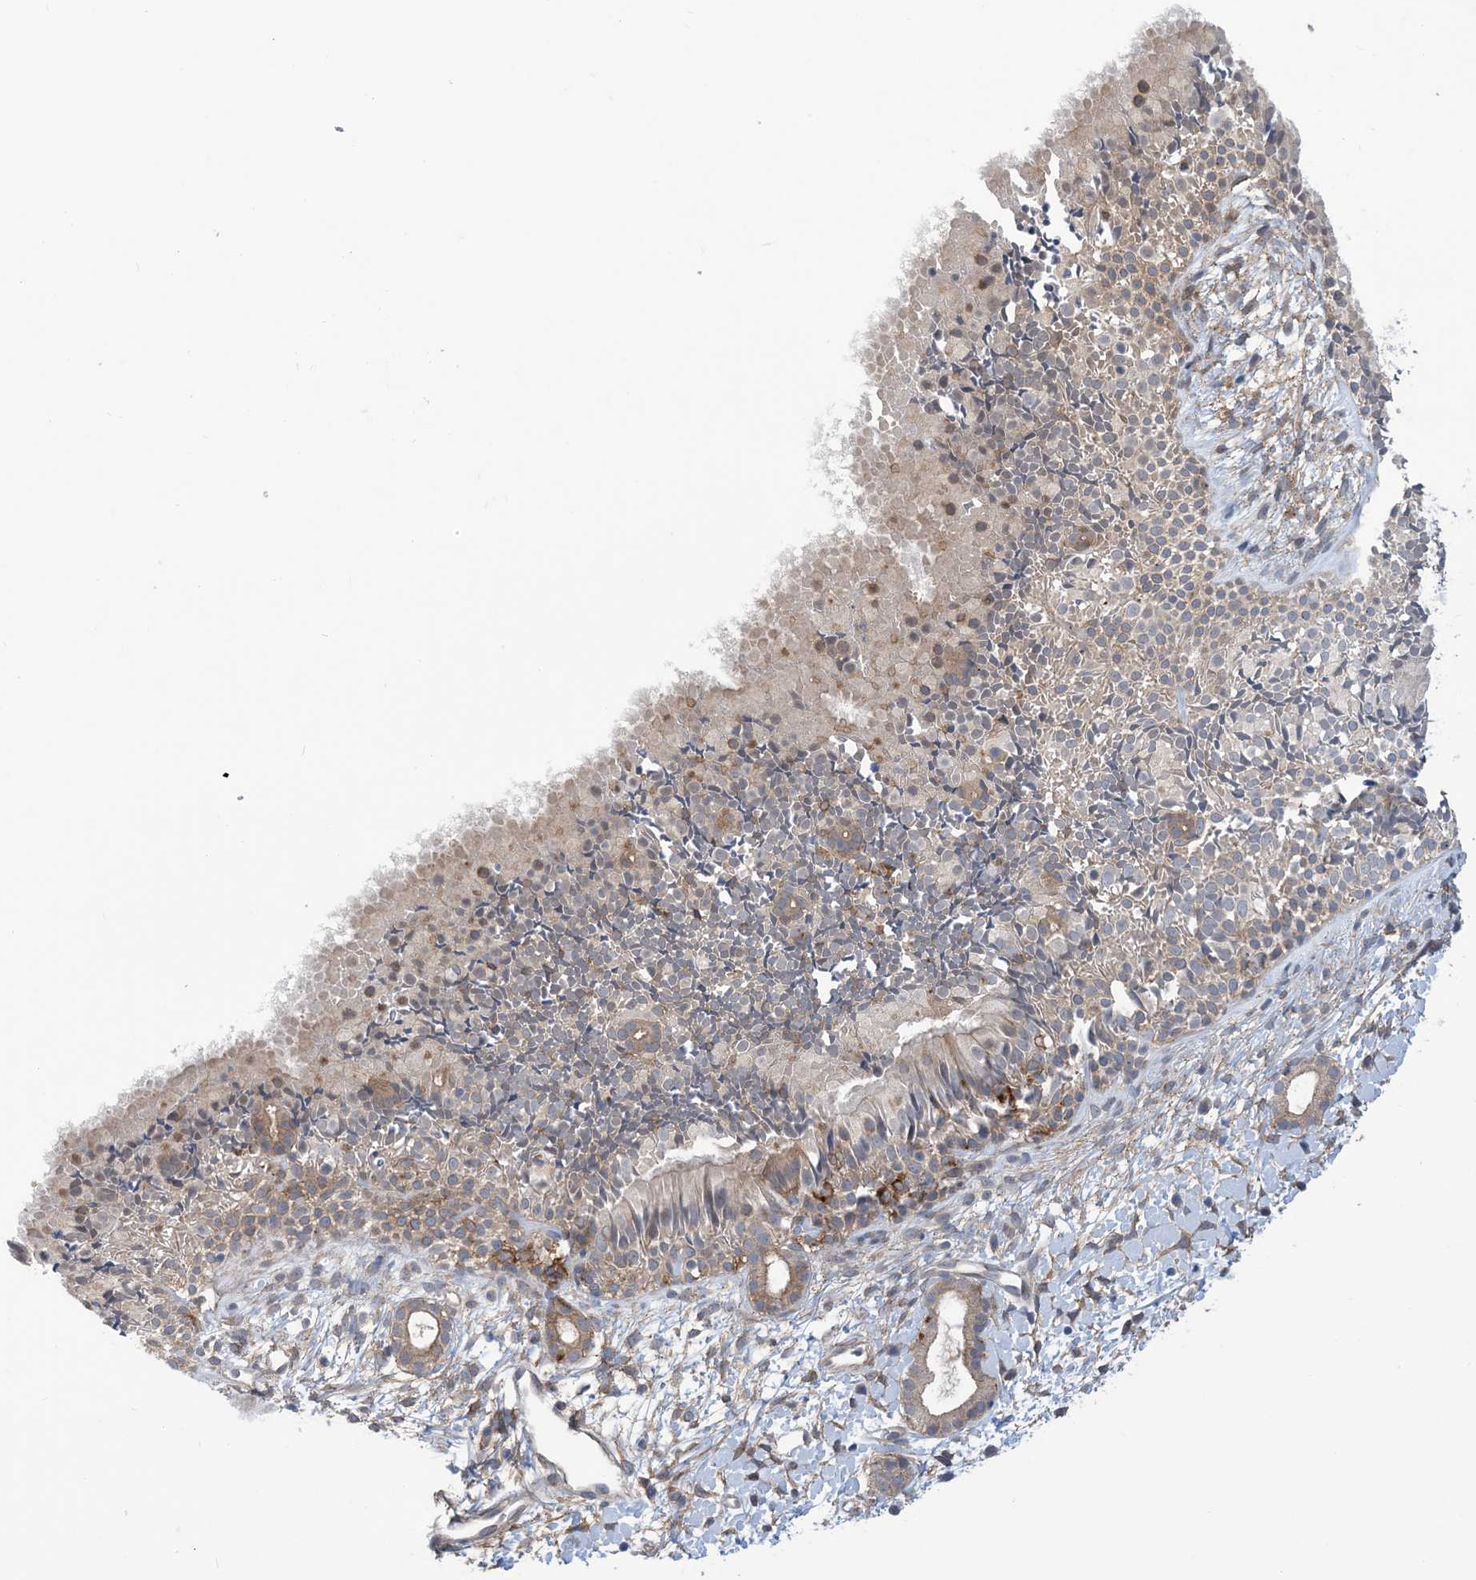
{"staining": {"intensity": "weak", "quantity": "25%-75%", "location": "cytoplasmic/membranous"}, "tissue": "nasopharynx", "cell_type": "Respiratory epithelial cells", "image_type": "normal", "snomed": [{"axis": "morphology", "description": "Normal tissue, NOS"}, {"axis": "topography", "description": "Nasopharynx"}], "caption": "Respiratory epithelial cells reveal low levels of weak cytoplasmic/membranous staining in about 25%-75% of cells in benign human nasopharynx. (DAB IHC with brightfield microscopy, high magnification).", "gene": "EHBP1", "patient": {"sex": "male", "age": 22}}